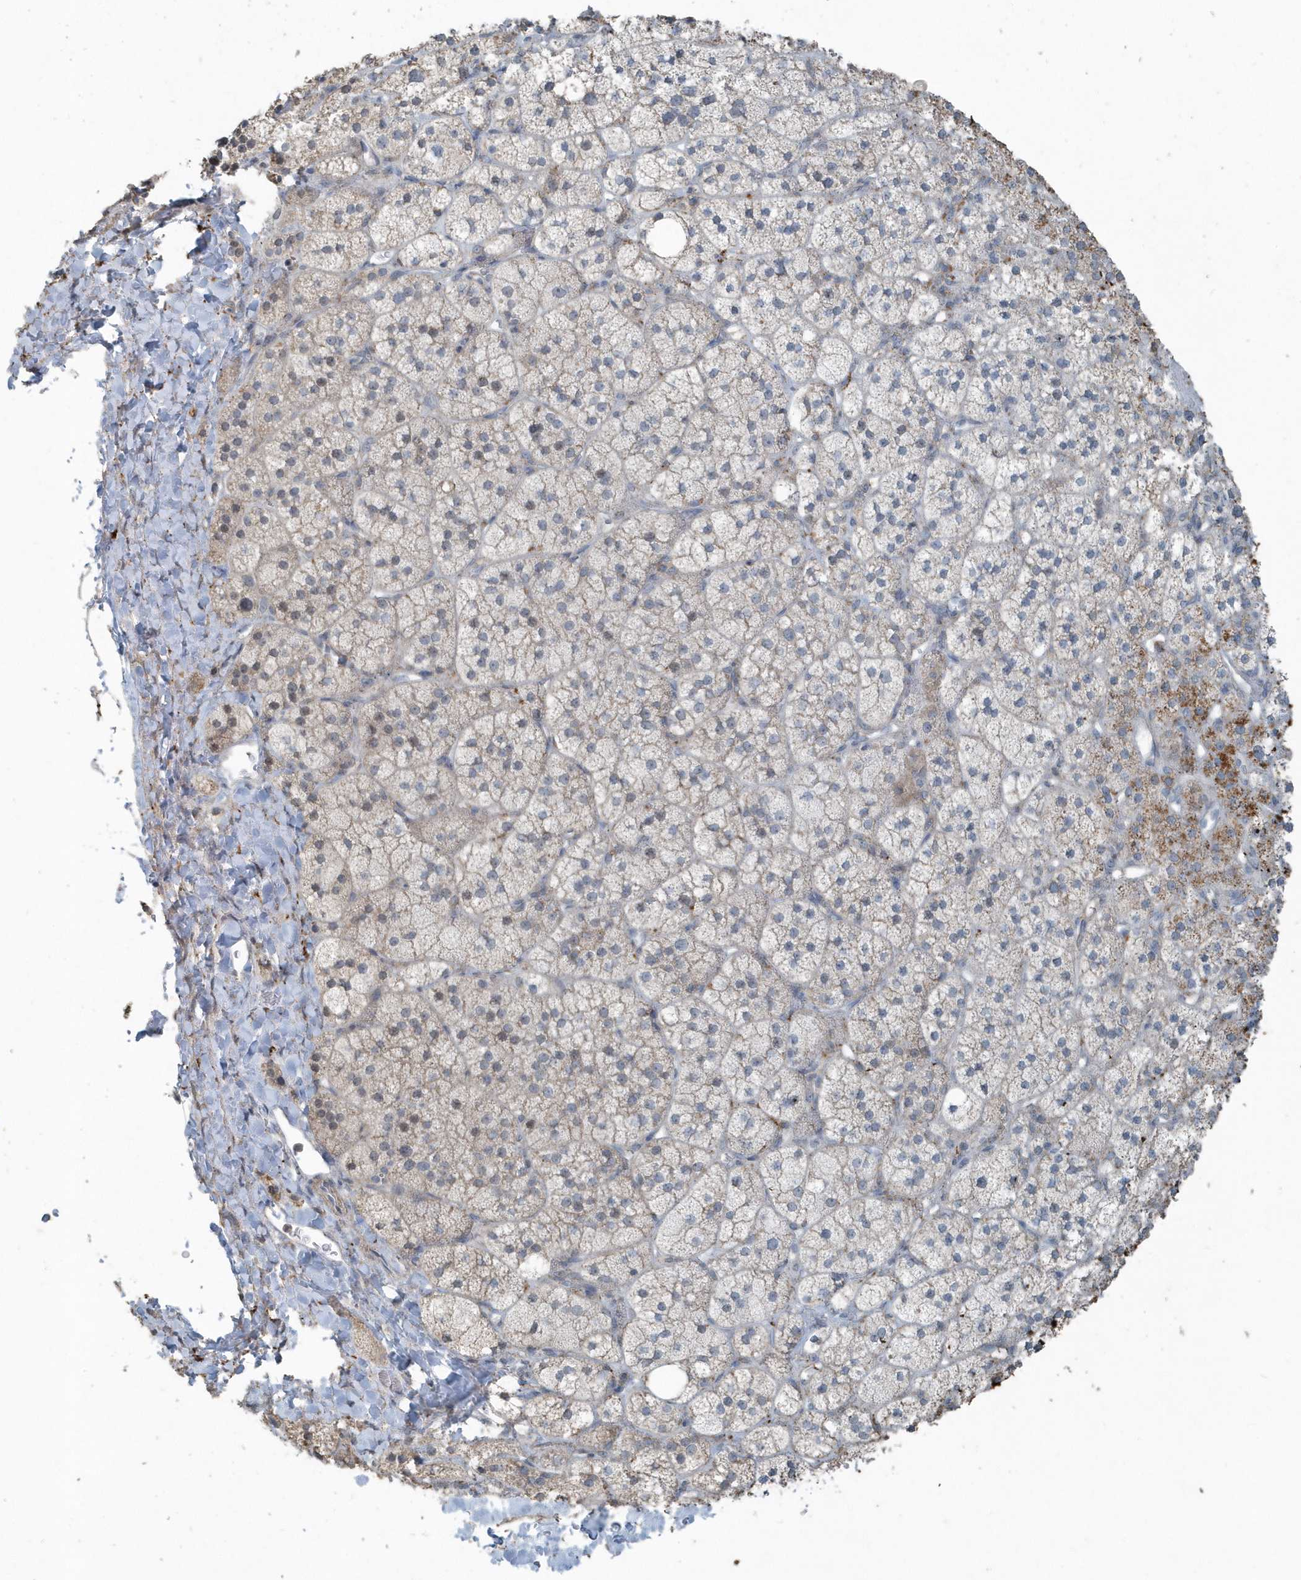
{"staining": {"intensity": "negative", "quantity": "none", "location": "none"}, "tissue": "adrenal gland", "cell_type": "Glandular cells", "image_type": "normal", "snomed": [{"axis": "morphology", "description": "Normal tissue, NOS"}, {"axis": "topography", "description": "Adrenal gland"}], "caption": "Immunohistochemistry of normal adrenal gland reveals no staining in glandular cells.", "gene": "ACTC1", "patient": {"sex": "male", "age": 61}}